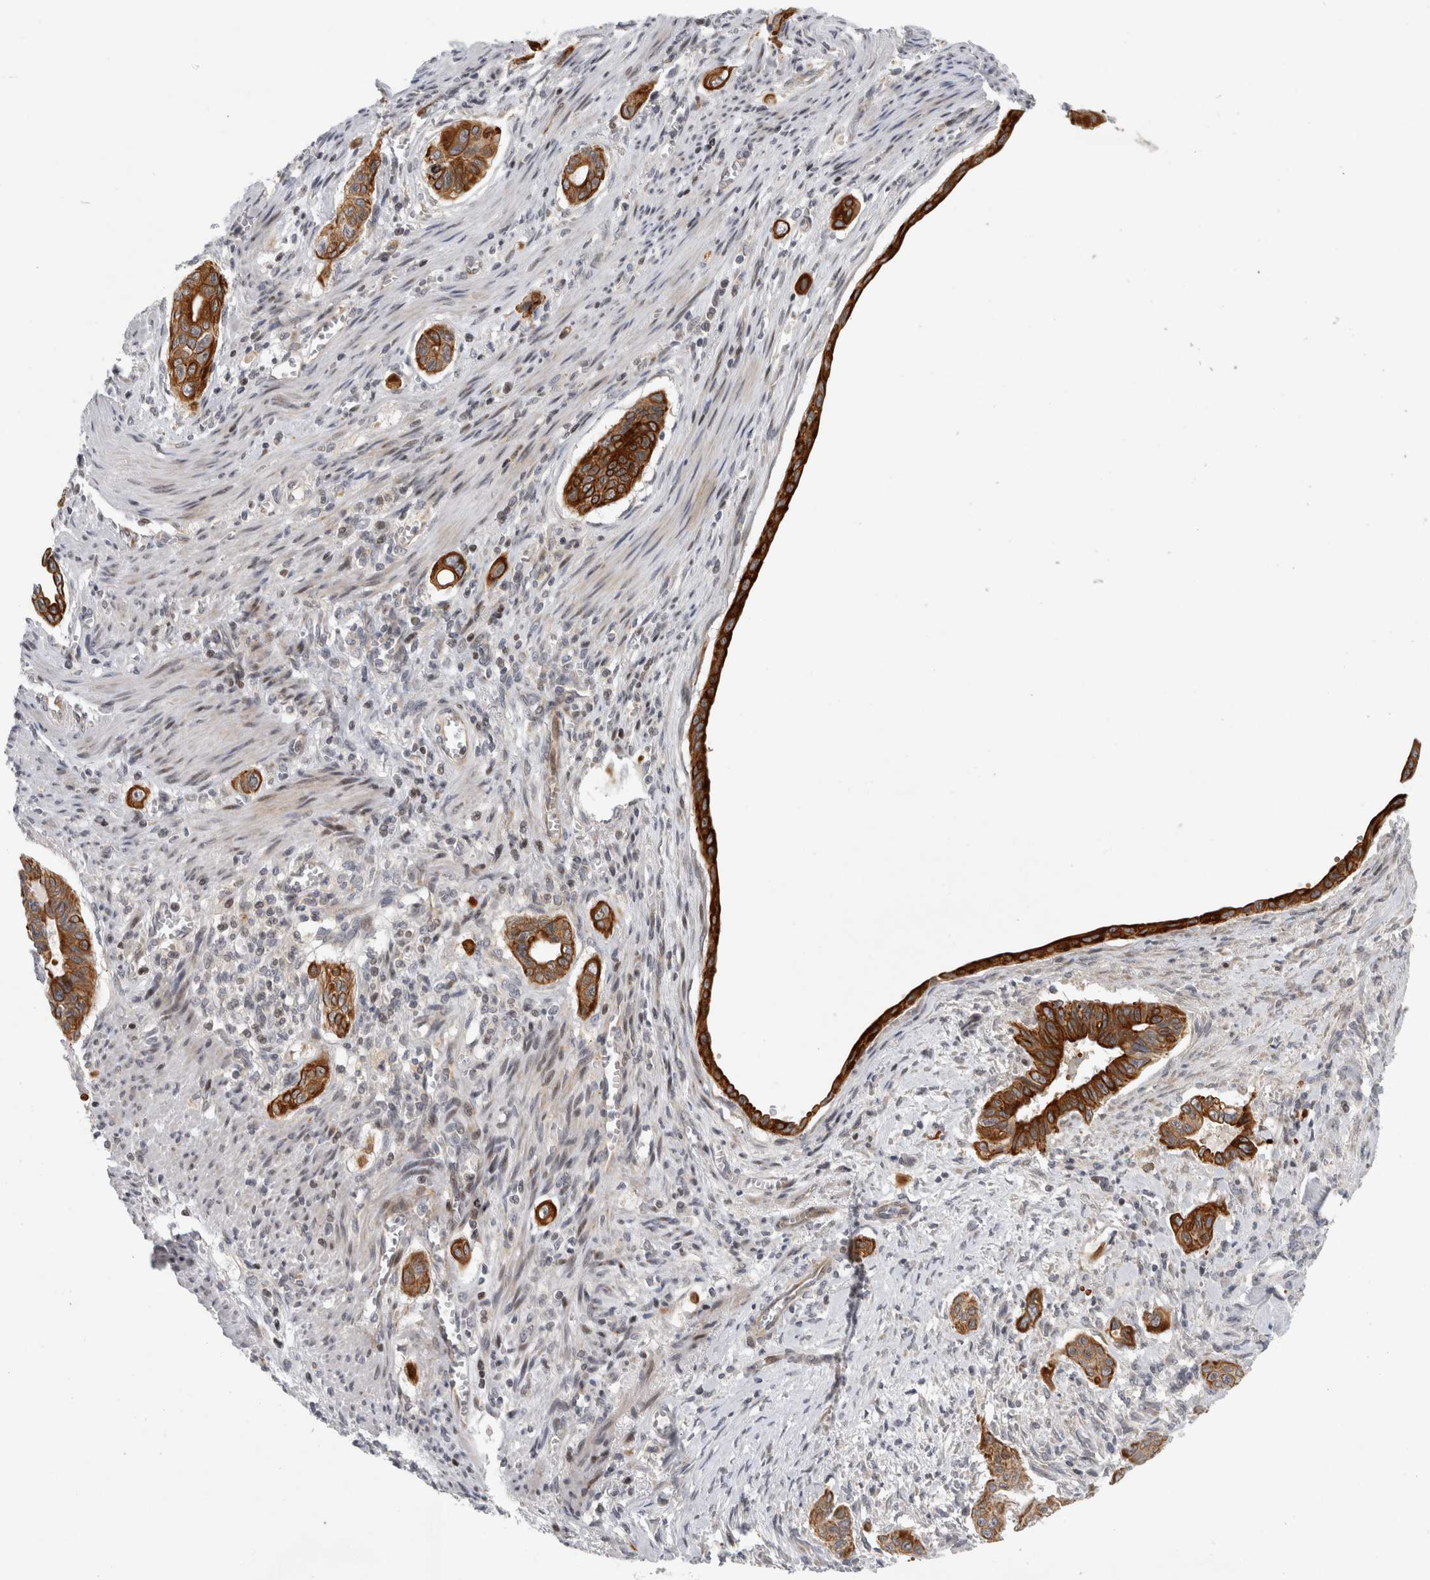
{"staining": {"intensity": "strong", "quantity": ">75%", "location": "cytoplasmic/membranous"}, "tissue": "pancreatic cancer", "cell_type": "Tumor cells", "image_type": "cancer", "snomed": [{"axis": "morphology", "description": "Adenocarcinoma, NOS"}, {"axis": "topography", "description": "Pancreas"}], "caption": "Tumor cells exhibit high levels of strong cytoplasmic/membranous staining in about >75% of cells in human adenocarcinoma (pancreatic). Using DAB (3,3'-diaminobenzidine) (brown) and hematoxylin (blue) stains, captured at high magnification using brightfield microscopy.", "gene": "UTP25", "patient": {"sex": "male", "age": 77}}